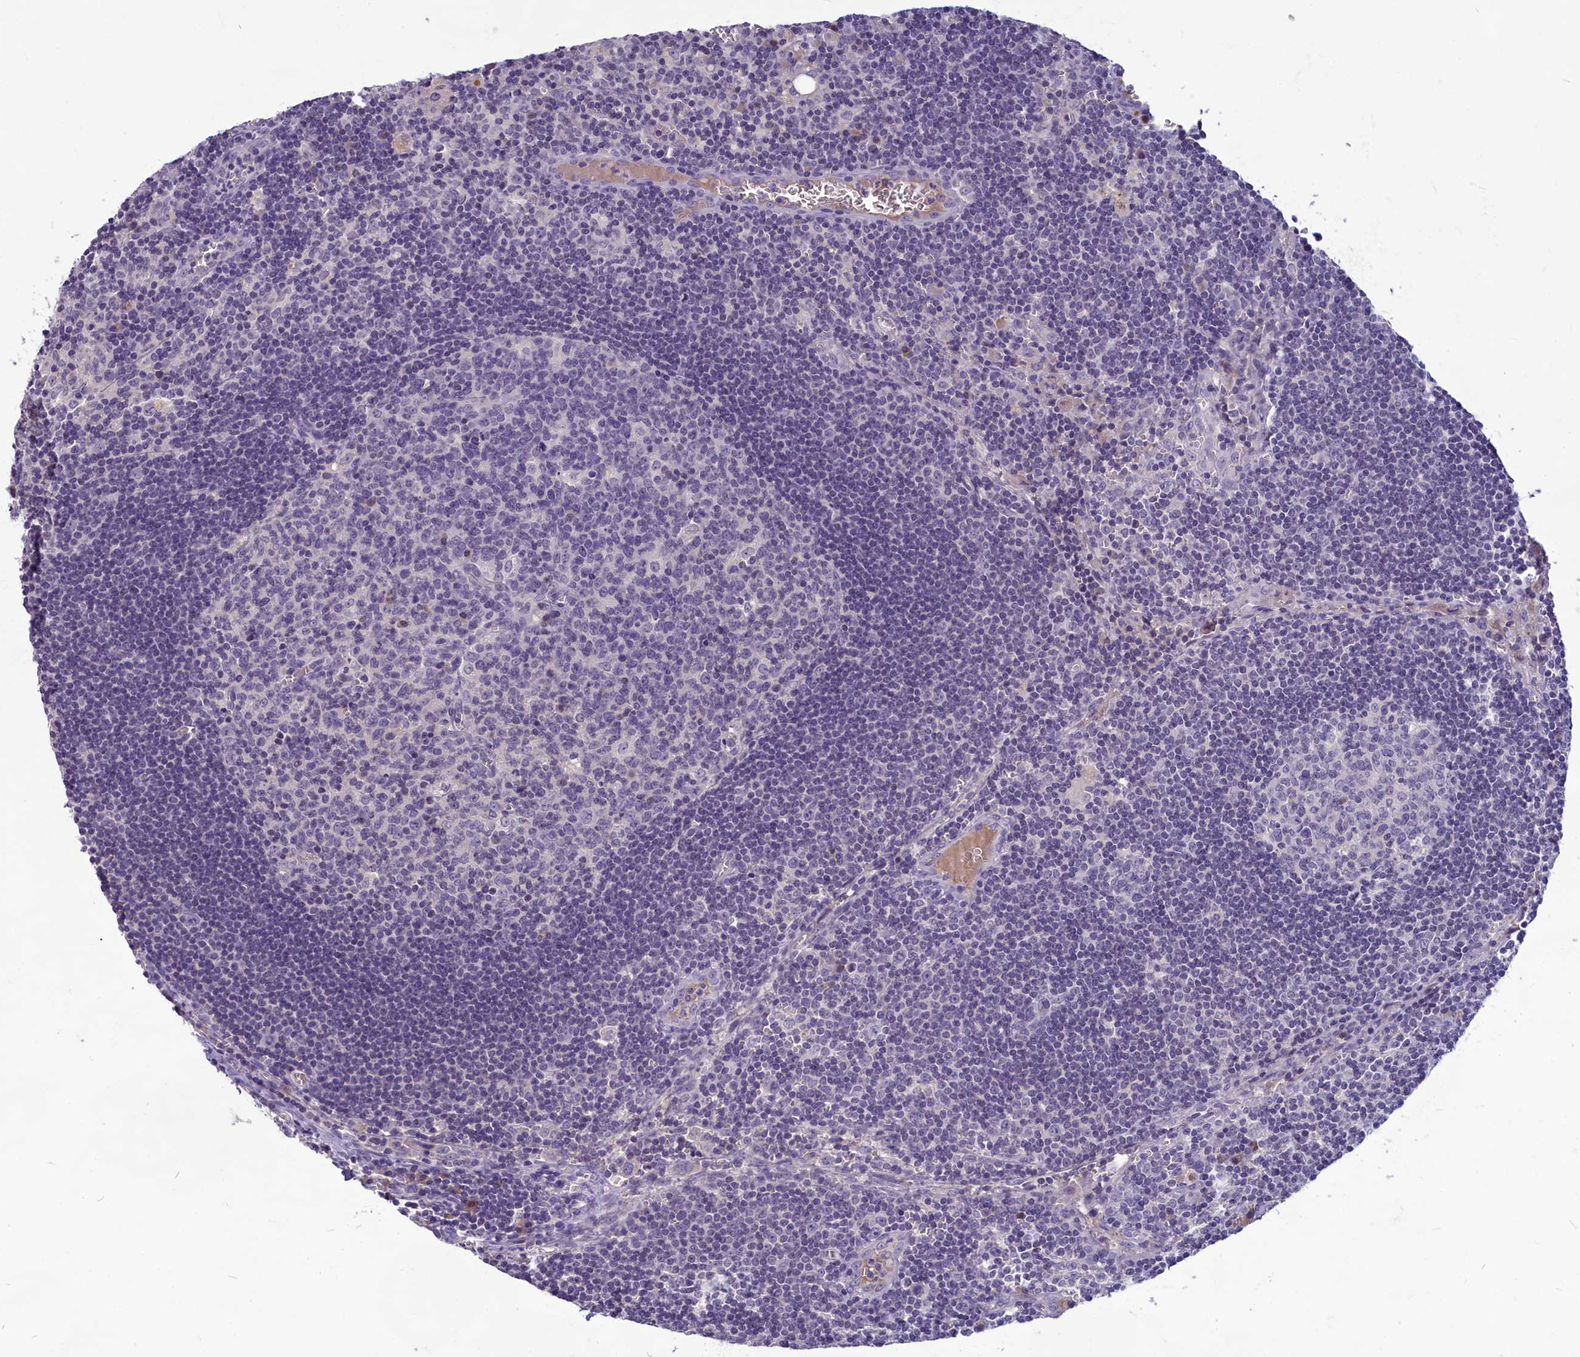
{"staining": {"intensity": "negative", "quantity": "none", "location": "none"}, "tissue": "lymph node", "cell_type": "Germinal center cells", "image_type": "normal", "snomed": [{"axis": "morphology", "description": "Normal tissue, NOS"}, {"axis": "topography", "description": "Lymph node"}], "caption": "Benign lymph node was stained to show a protein in brown. There is no significant positivity in germinal center cells. Nuclei are stained in blue.", "gene": "SV2C", "patient": {"sex": "female", "age": 73}}